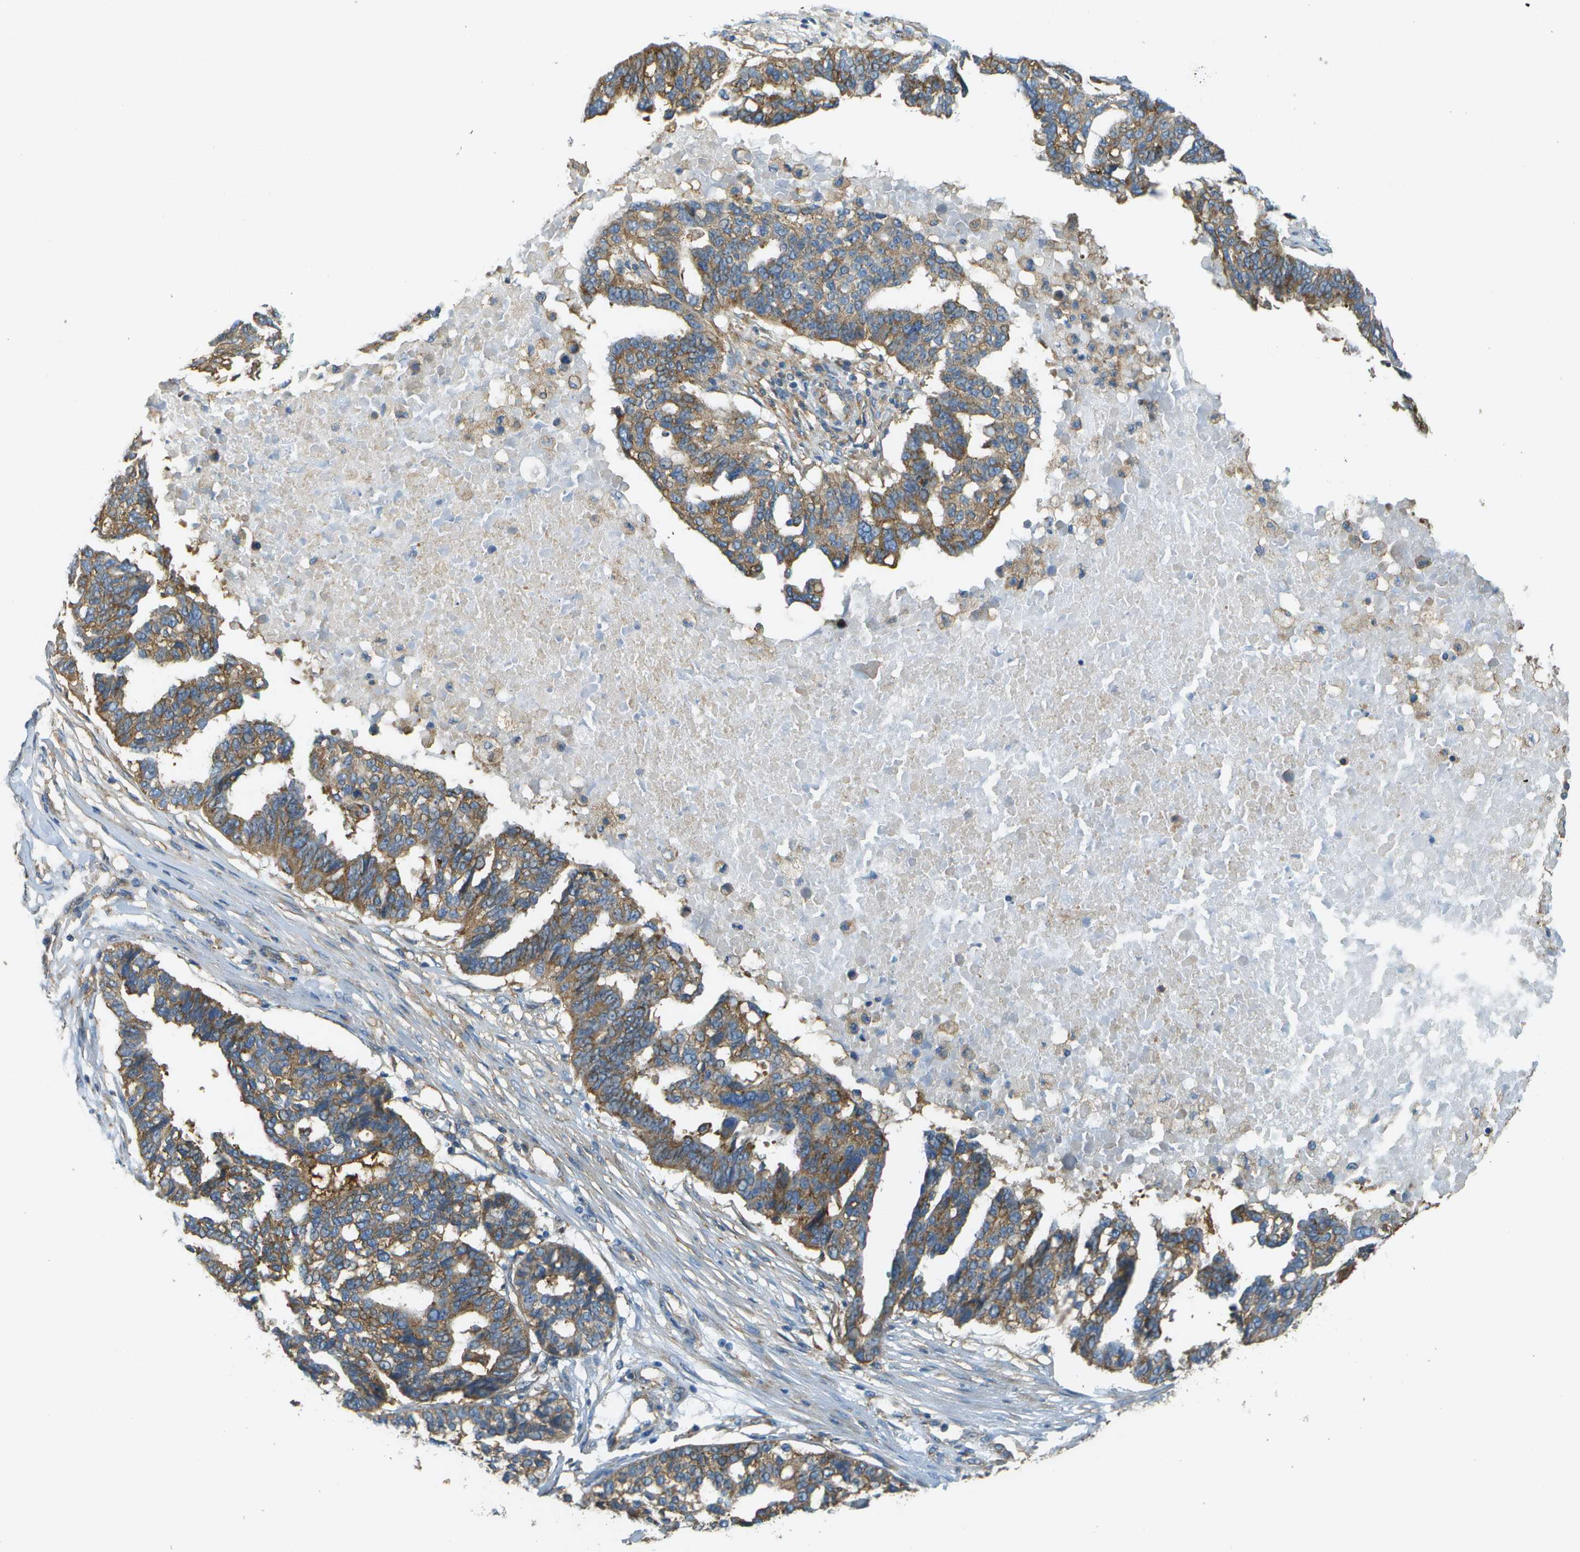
{"staining": {"intensity": "moderate", "quantity": ">75%", "location": "cytoplasmic/membranous"}, "tissue": "ovarian cancer", "cell_type": "Tumor cells", "image_type": "cancer", "snomed": [{"axis": "morphology", "description": "Cystadenocarcinoma, serous, NOS"}, {"axis": "topography", "description": "Ovary"}], "caption": "Immunohistochemical staining of human ovarian cancer (serous cystadenocarcinoma) displays medium levels of moderate cytoplasmic/membranous expression in approximately >75% of tumor cells. The staining was performed using DAB (3,3'-diaminobenzidine), with brown indicating positive protein expression. Nuclei are stained blue with hematoxylin.", "gene": "CLTC", "patient": {"sex": "female", "age": 59}}